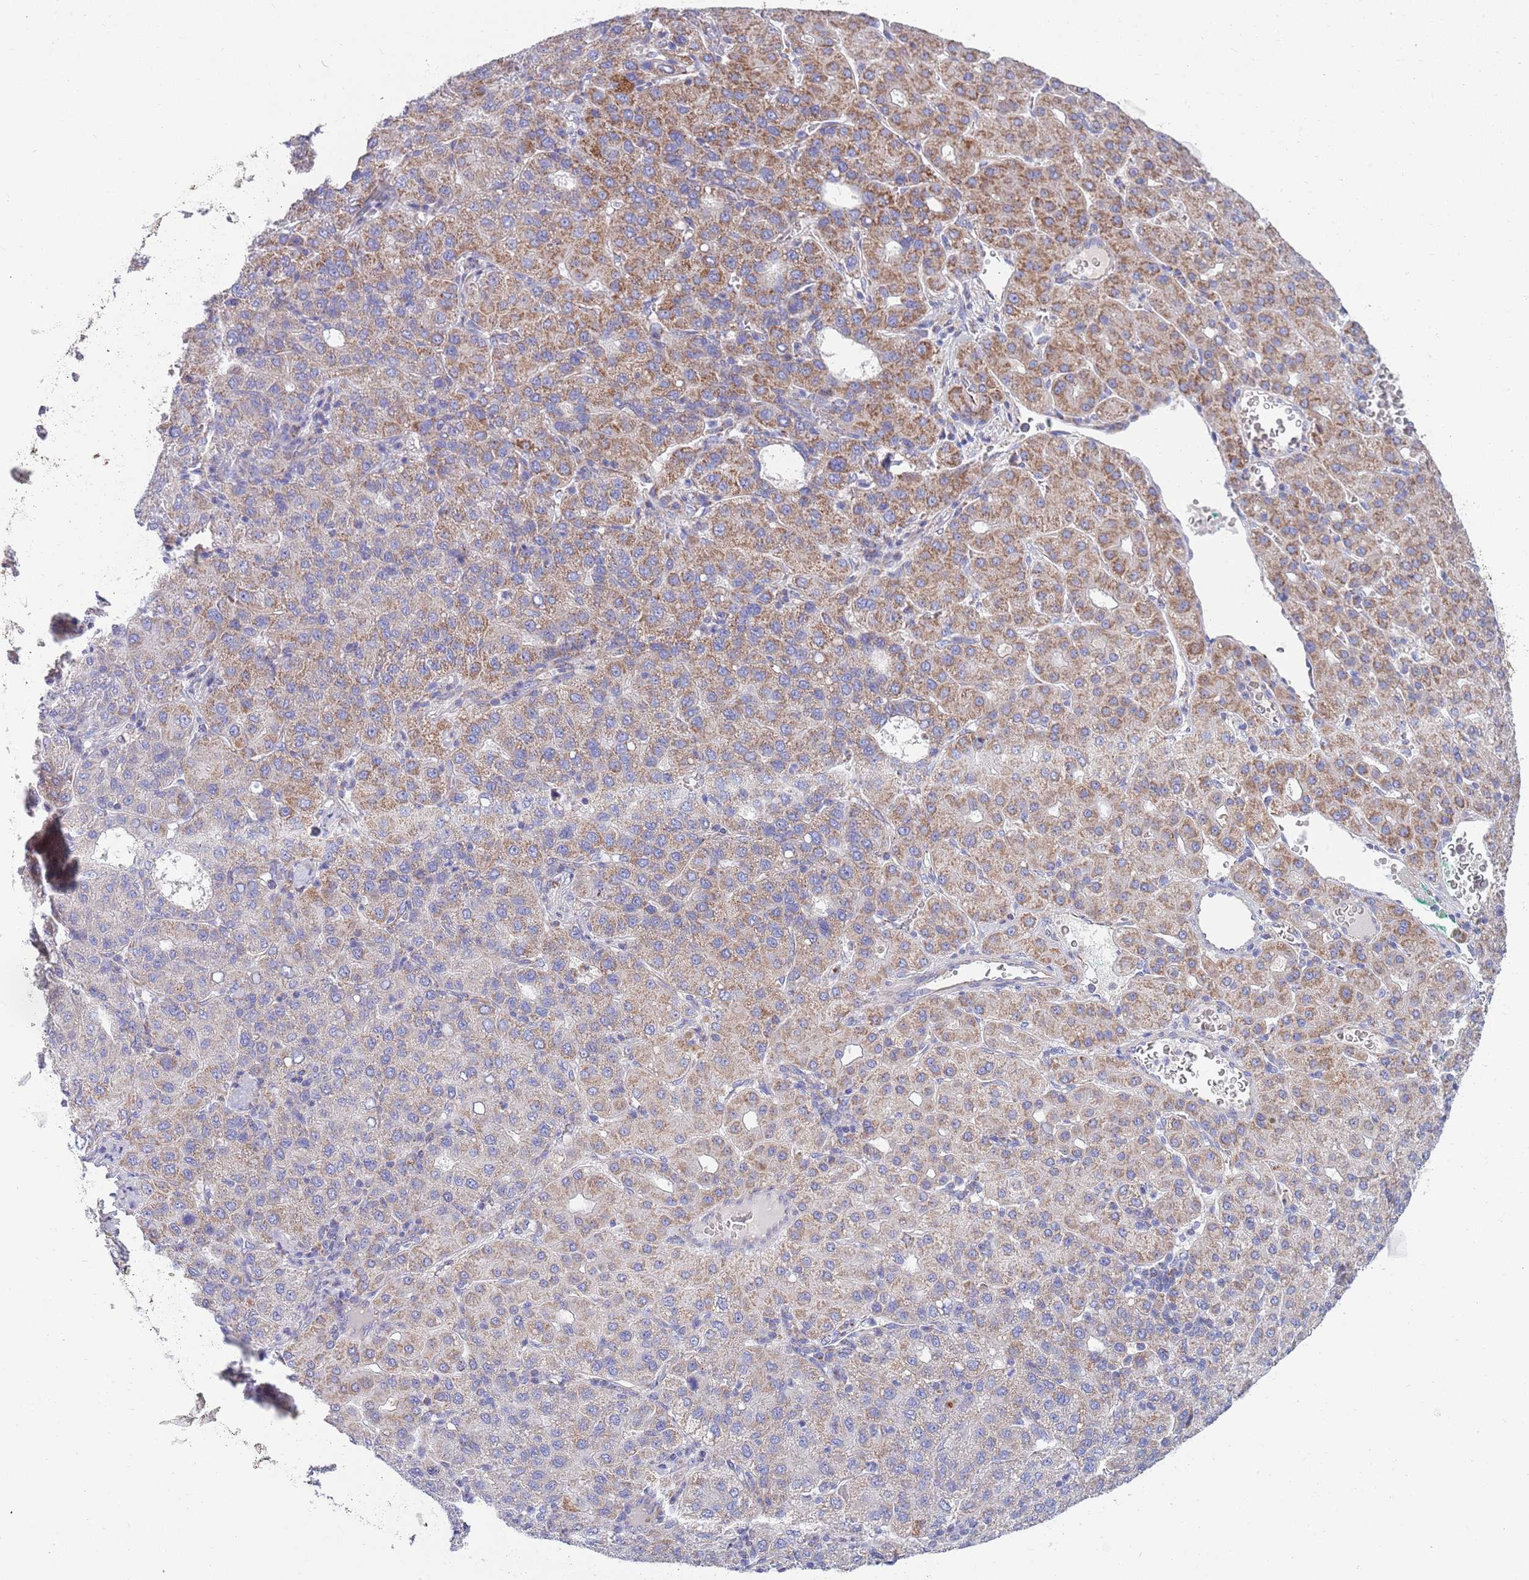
{"staining": {"intensity": "moderate", "quantity": "25%-75%", "location": "cytoplasmic/membranous"}, "tissue": "liver cancer", "cell_type": "Tumor cells", "image_type": "cancer", "snomed": [{"axis": "morphology", "description": "Carcinoma, Hepatocellular, NOS"}, {"axis": "topography", "description": "Liver"}], "caption": "Human liver cancer stained with a brown dye demonstrates moderate cytoplasmic/membranous positive staining in about 25%-75% of tumor cells.", "gene": "EMC8", "patient": {"sex": "male", "age": 65}}